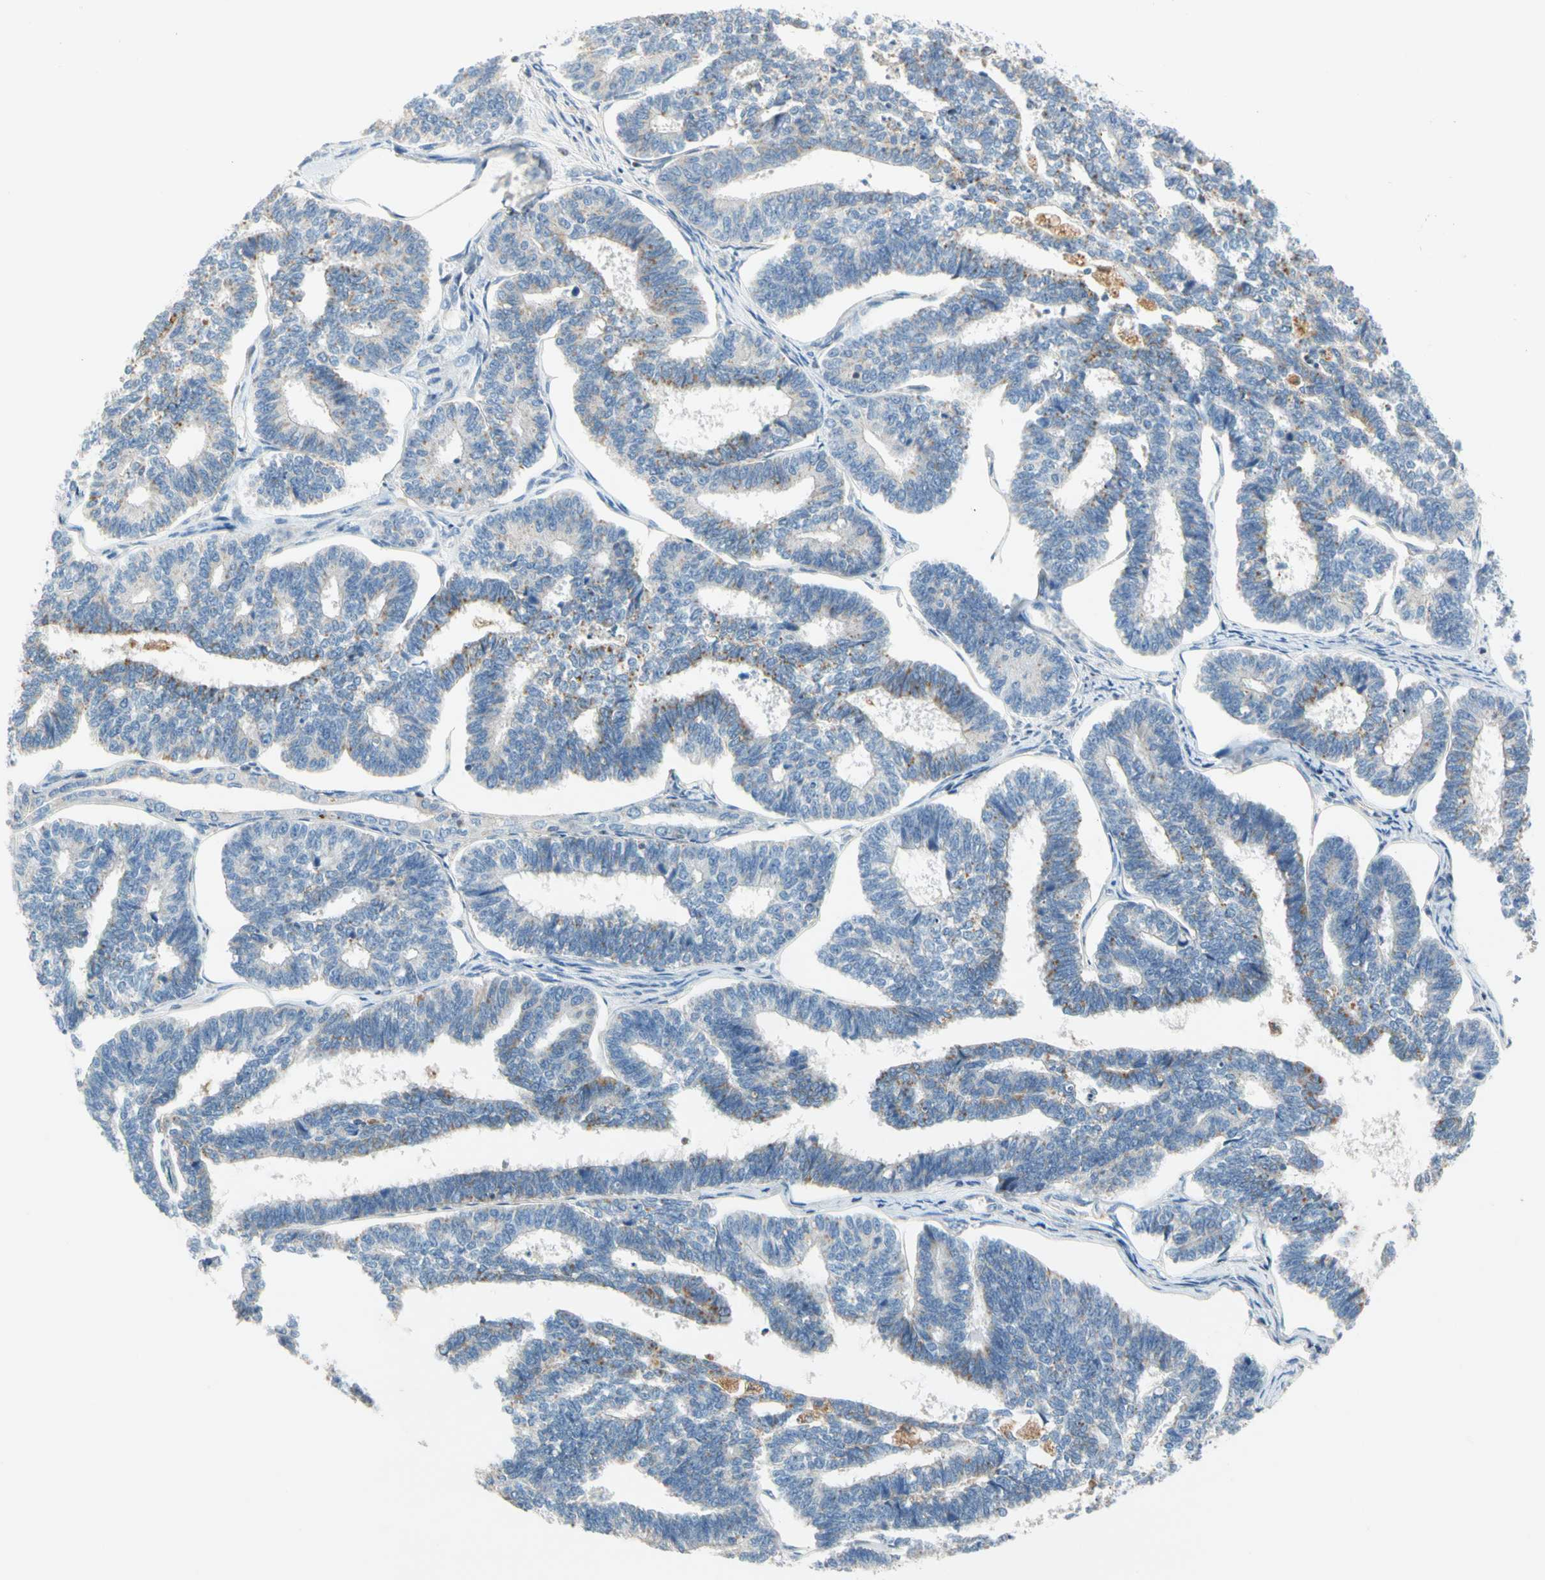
{"staining": {"intensity": "negative", "quantity": "none", "location": "none"}, "tissue": "endometrial cancer", "cell_type": "Tumor cells", "image_type": "cancer", "snomed": [{"axis": "morphology", "description": "Adenocarcinoma, NOS"}, {"axis": "topography", "description": "Endometrium"}], "caption": "The image demonstrates no staining of tumor cells in adenocarcinoma (endometrial).", "gene": "SP140", "patient": {"sex": "female", "age": 70}}